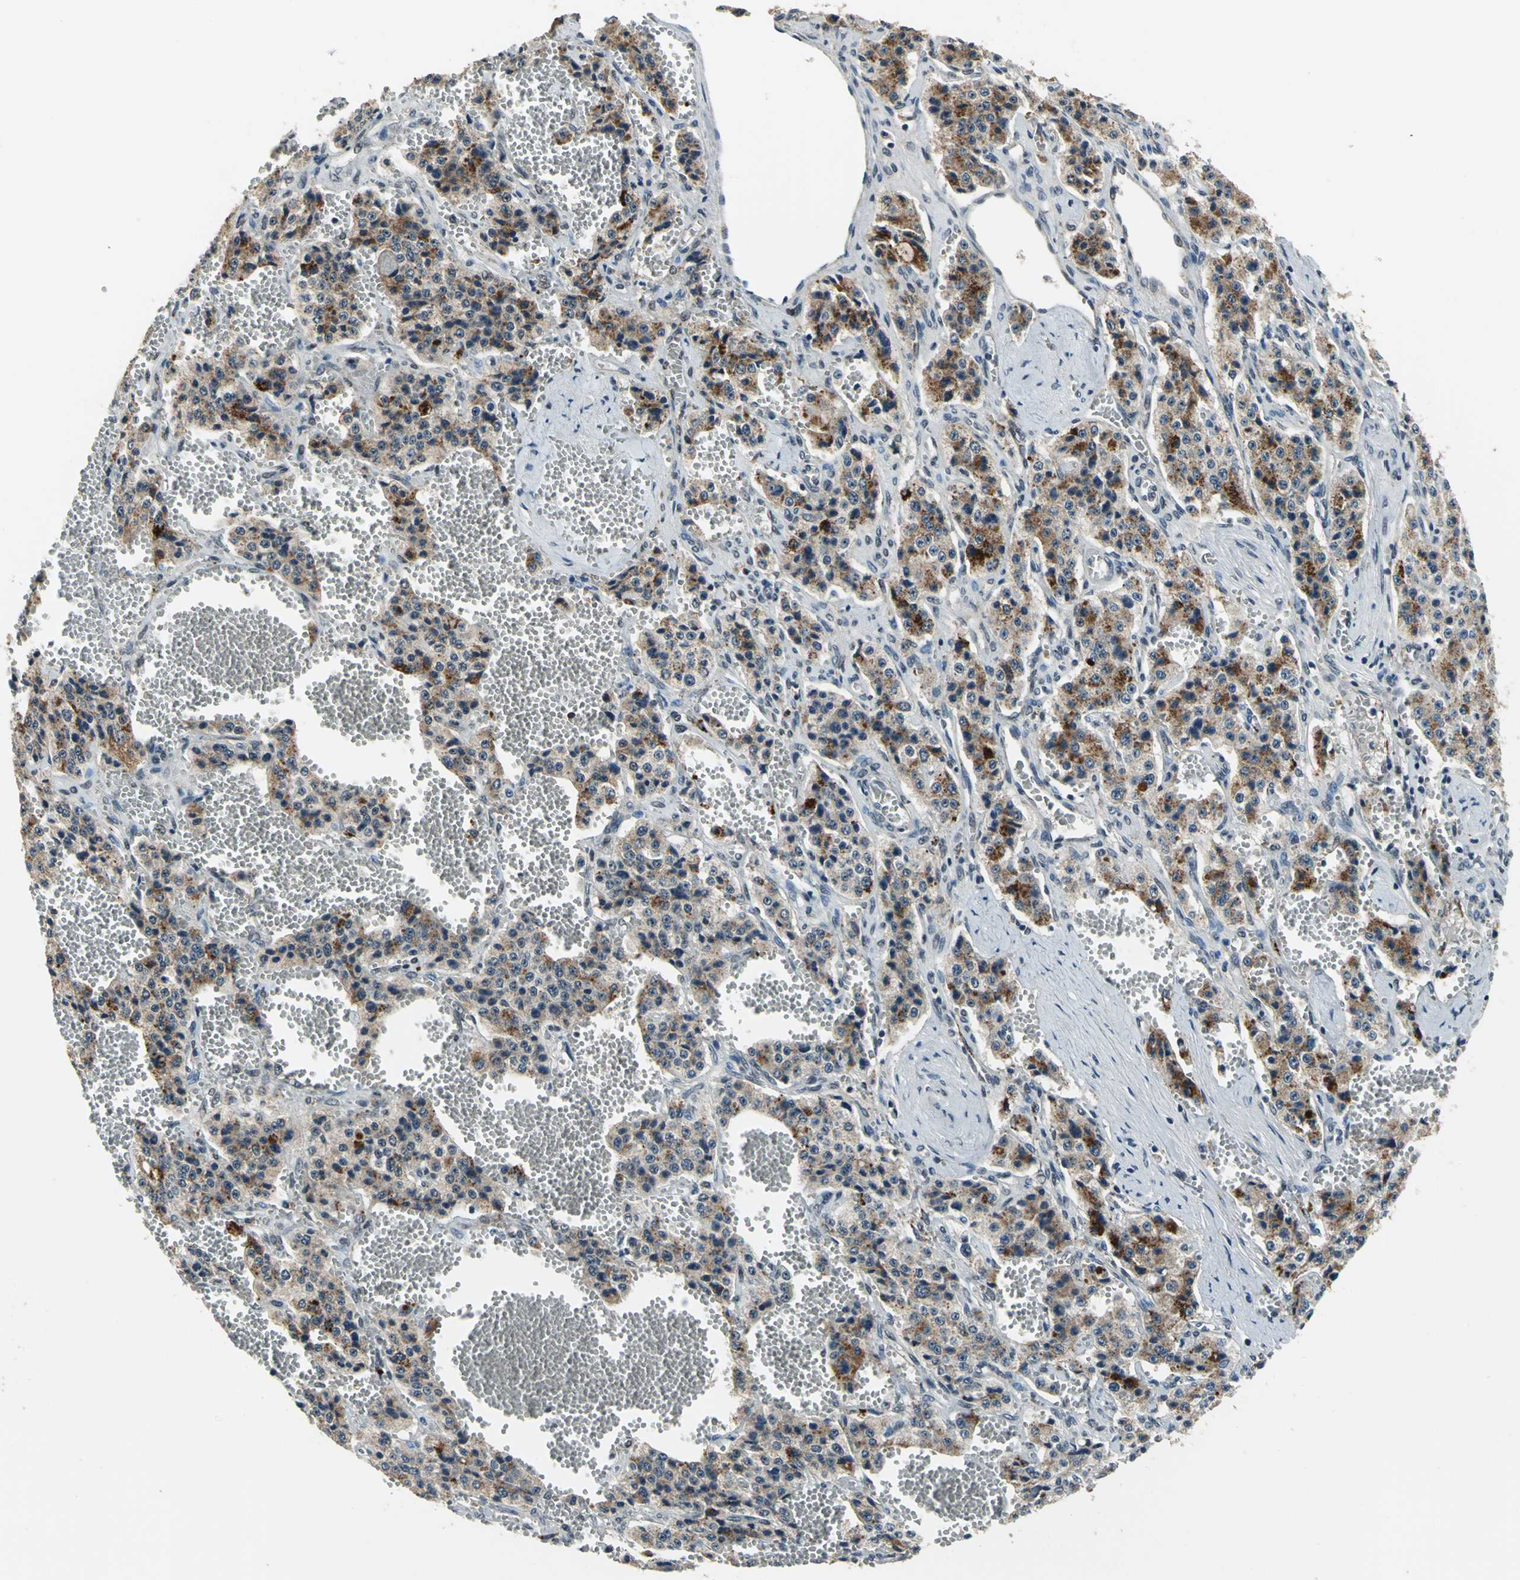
{"staining": {"intensity": "moderate", "quantity": "25%-75%", "location": "cytoplasmic/membranous"}, "tissue": "carcinoid", "cell_type": "Tumor cells", "image_type": "cancer", "snomed": [{"axis": "morphology", "description": "Carcinoid, malignant, NOS"}, {"axis": "topography", "description": "Small intestine"}], "caption": "Moderate cytoplasmic/membranous positivity for a protein is identified in about 25%-75% of tumor cells of carcinoid (malignant) using IHC.", "gene": "ELF2", "patient": {"sex": "male", "age": 52}}